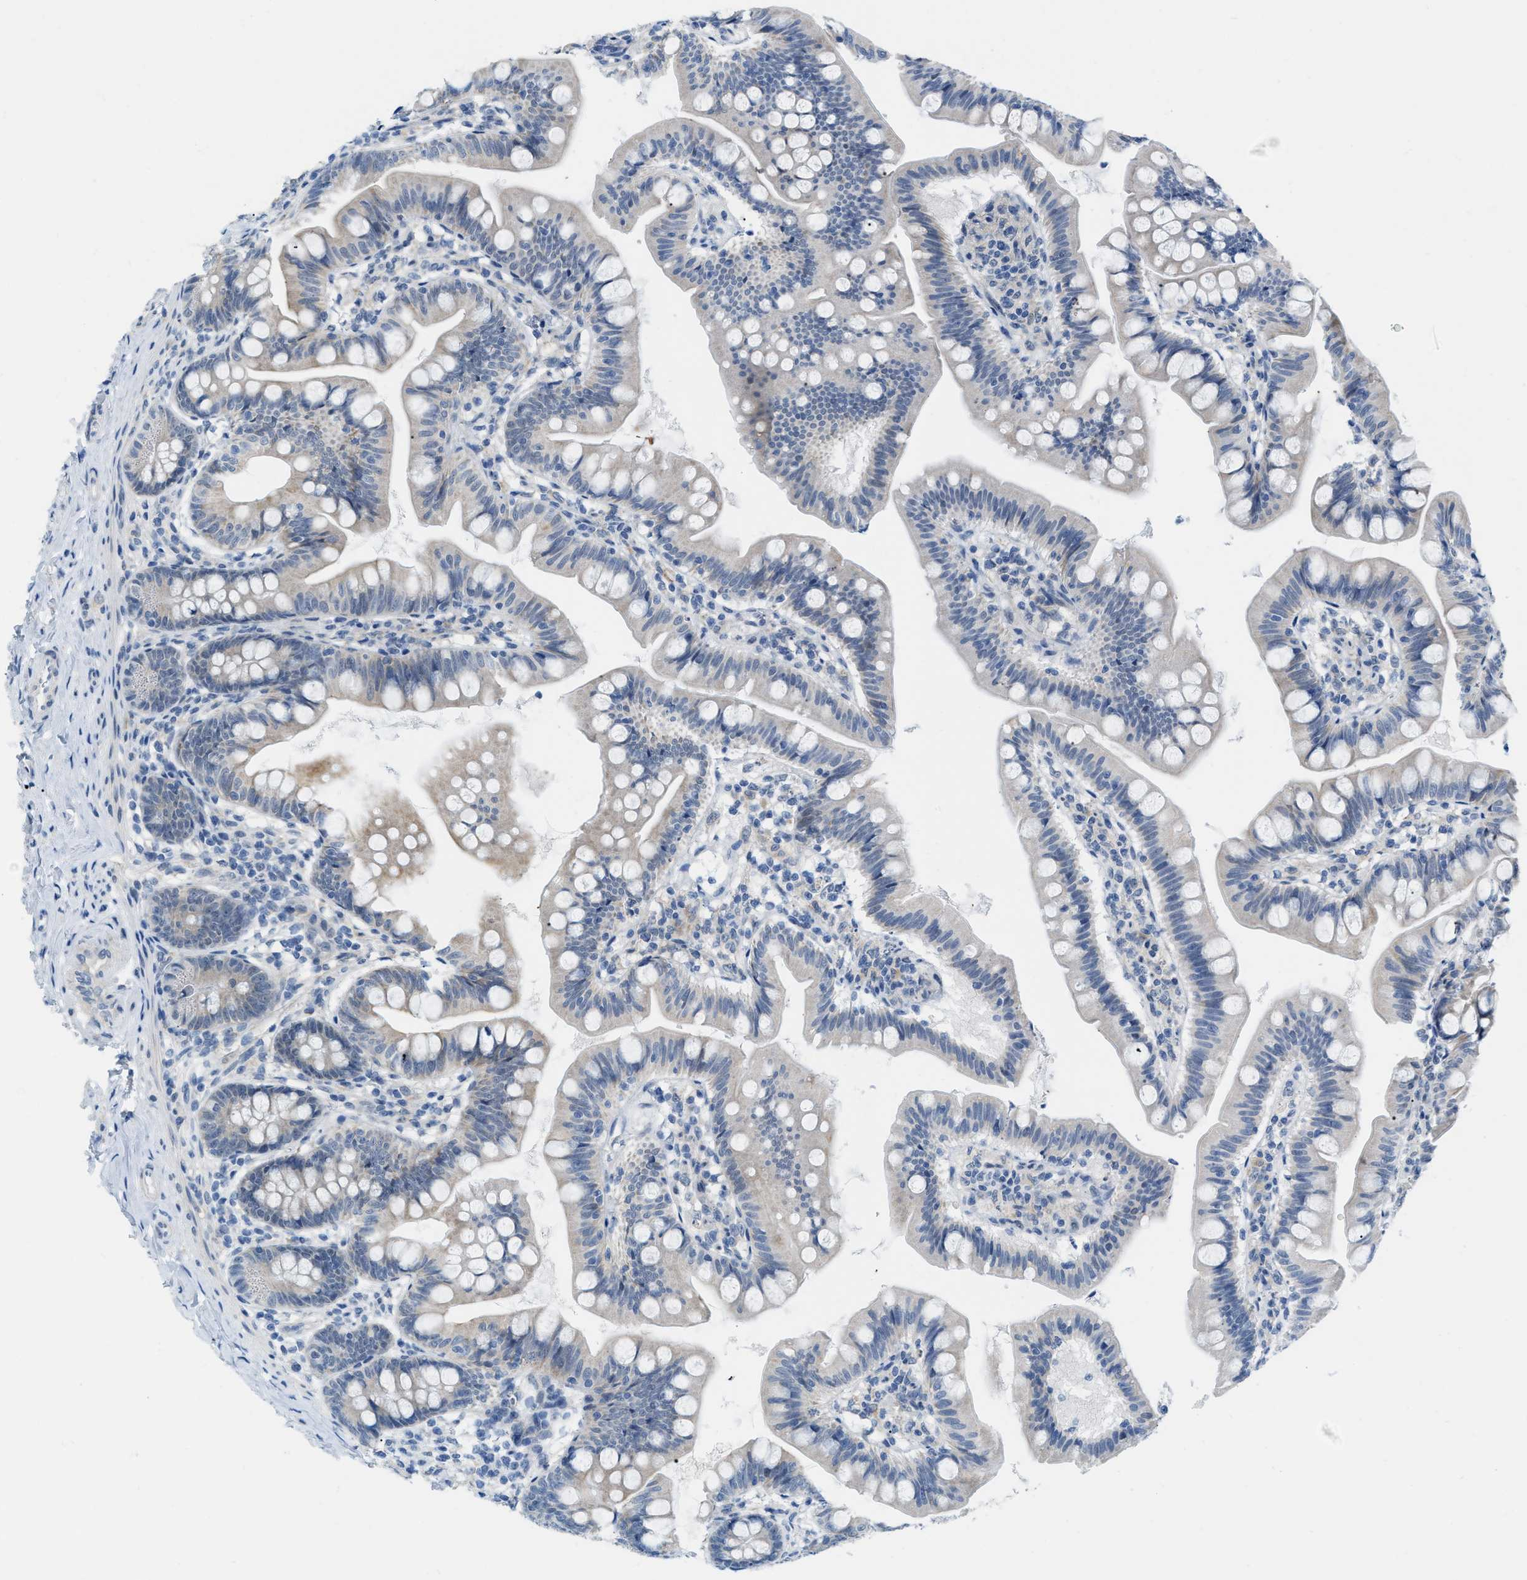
{"staining": {"intensity": "weak", "quantity": "<25%", "location": "cytoplasmic/membranous"}, "tissue": "small intestine", "cell_type": "Glandular cells", "image_type": "normal", "snomed": [{"axis": "morphology", "description": "Normal tissue, NOS"}, {"axis": "topography", "description": "Small intestine"}], "caption": "Protein analysis of unremarkable small intestine exhibits no significant positivity in glandular cells. The staining was performed using DAB to visualize the protein expression in brown, while the nuclei were stained in blue with hematoxylin (Magnification: 20x).", "gene": "PHRF1", "patient": {"sex": "male", "age": 7}}